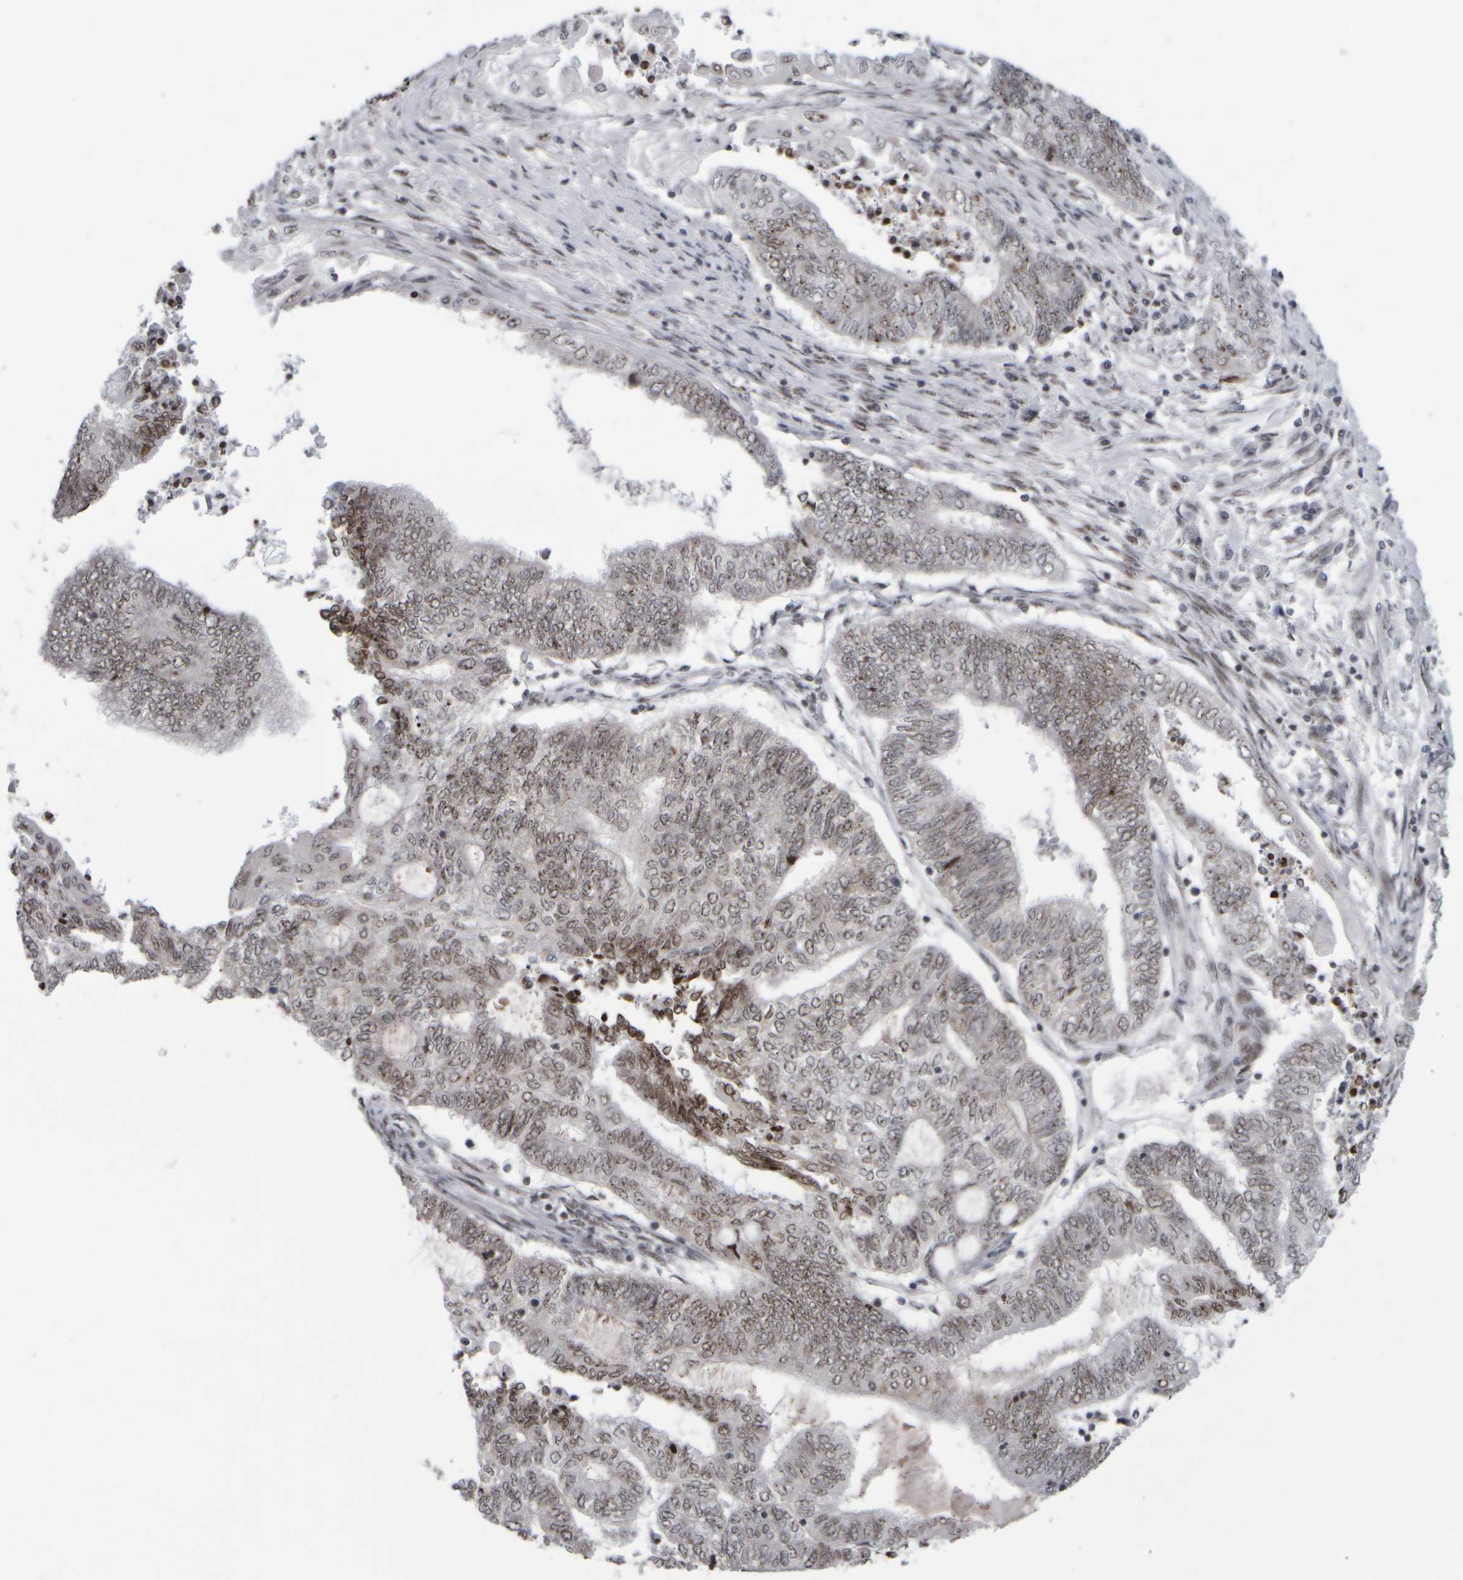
{"staining": {"intensity": "weak", "quantity": ">75%", "location": "nuclear"}, "tissue": "endometrial cancer", "cell_type": "Tumor cells", "image_type": "cancer", "snomed": [{"axis": "morphology", "description": "Adenocarcinoma, NOS"}, {"axis": "topography", "description": "Uterus"}, {"axis": "topography", "description": "Endometrium"}], "caption": "Immunohistochemical staining of human adenocarcinoma (endometrial) demonstrates weak nuclear protein expression in approximately >75% of tumor cells.", "gene": "SURF6", "patient": {"sex": "female", "age": 70}}